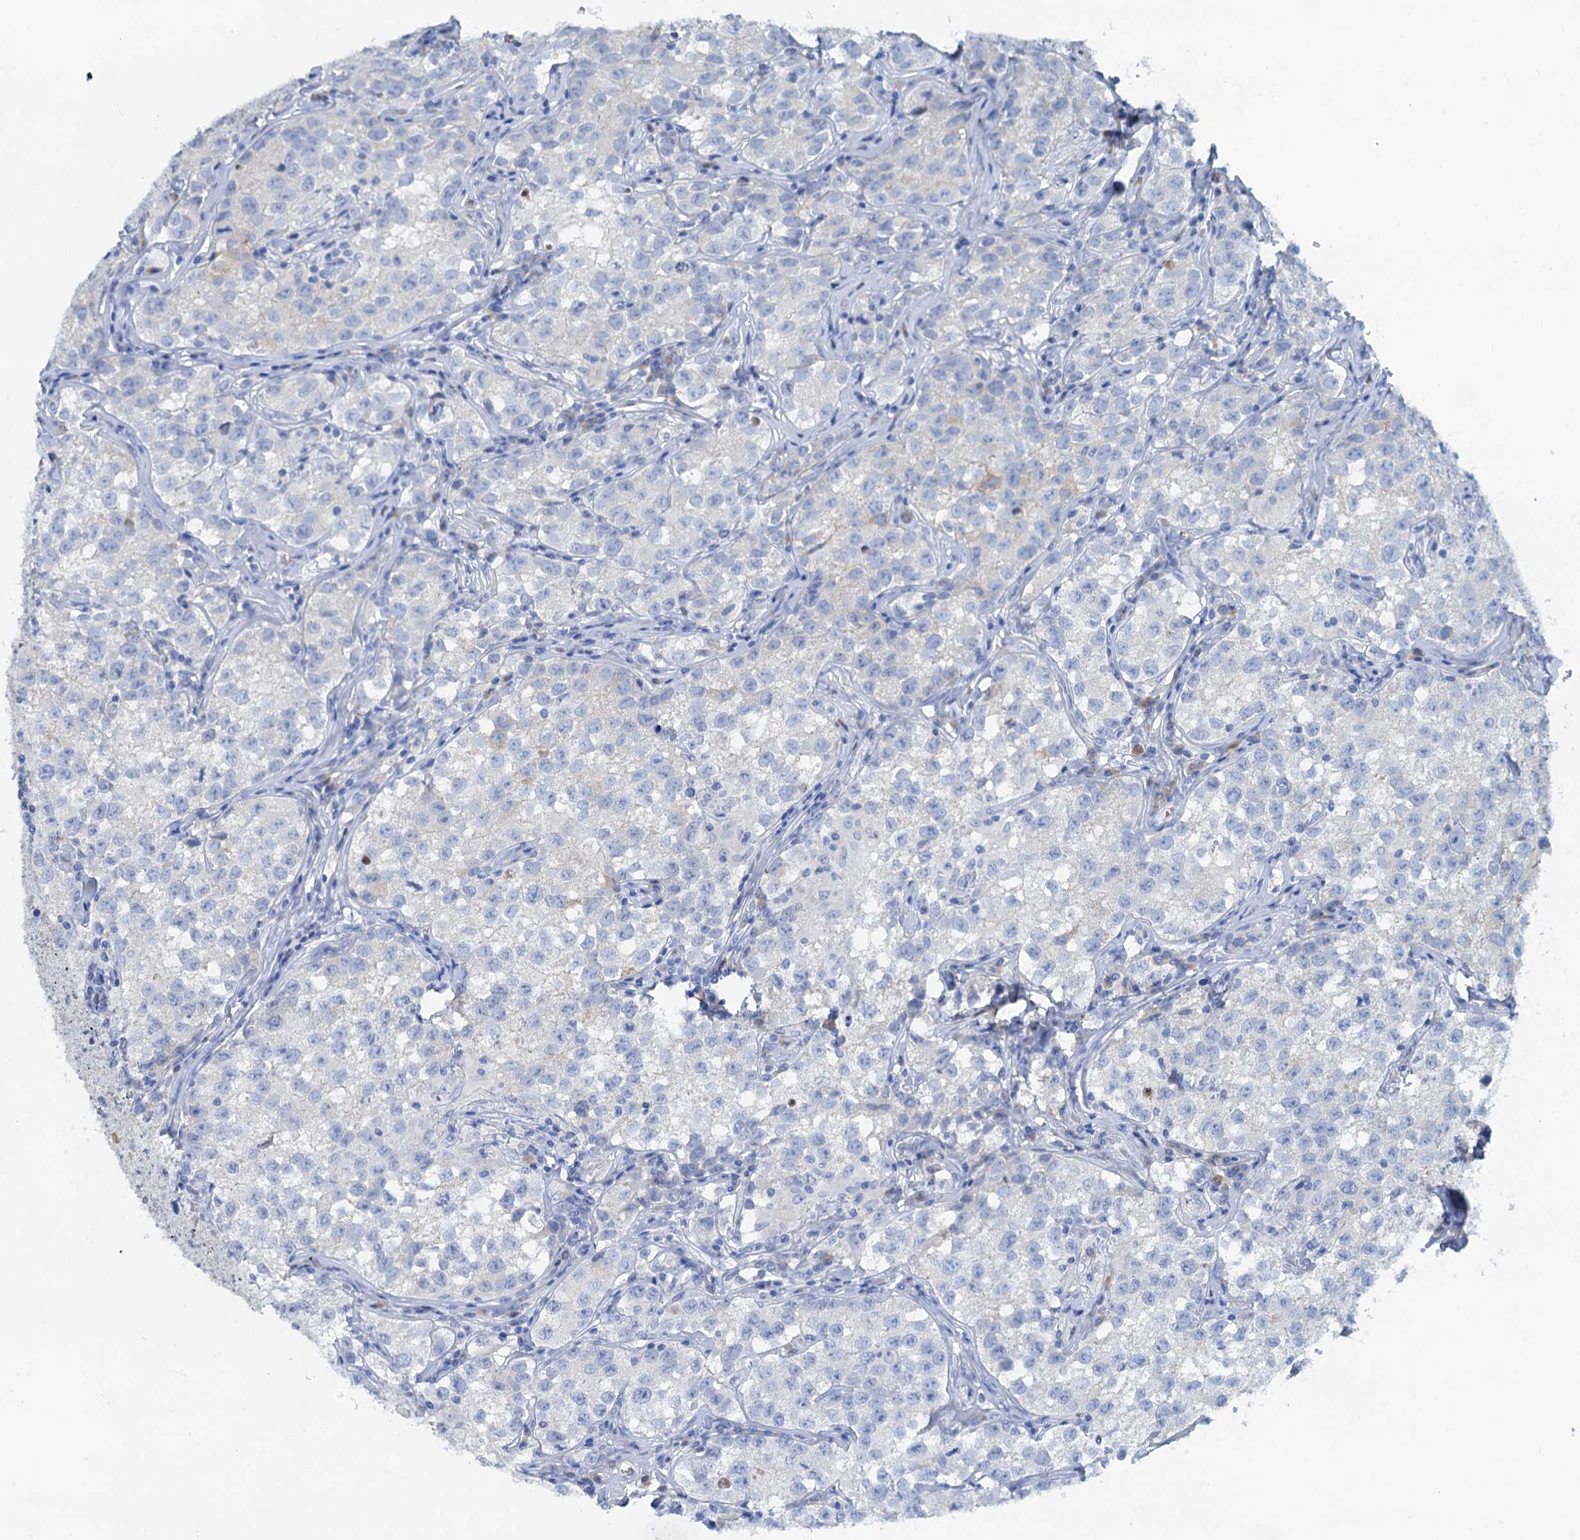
{"staining": {"intensity": "negative", "quantity": "none", "location": "none"}, "tissue": "testis cancer", "cell_type": "Tumor cells", "image_type": "cancer", "snomed": [{"axis": "morphology", "description": "Seminoma, NOS"}, {"axis": "morphology", "description": "Carcinoma, Embryonal, NOS"}, {"axis": "topography", "description": "Testis"}], "caption": "Immunohistochemical staining of testis cancer displays no significant expression in tumor cells. (Immunohistochemistry (ihc), brightfield microscopy, high magnification).", "gene": "MYADML2", "patient": {"sex": "male", "age": 43}}